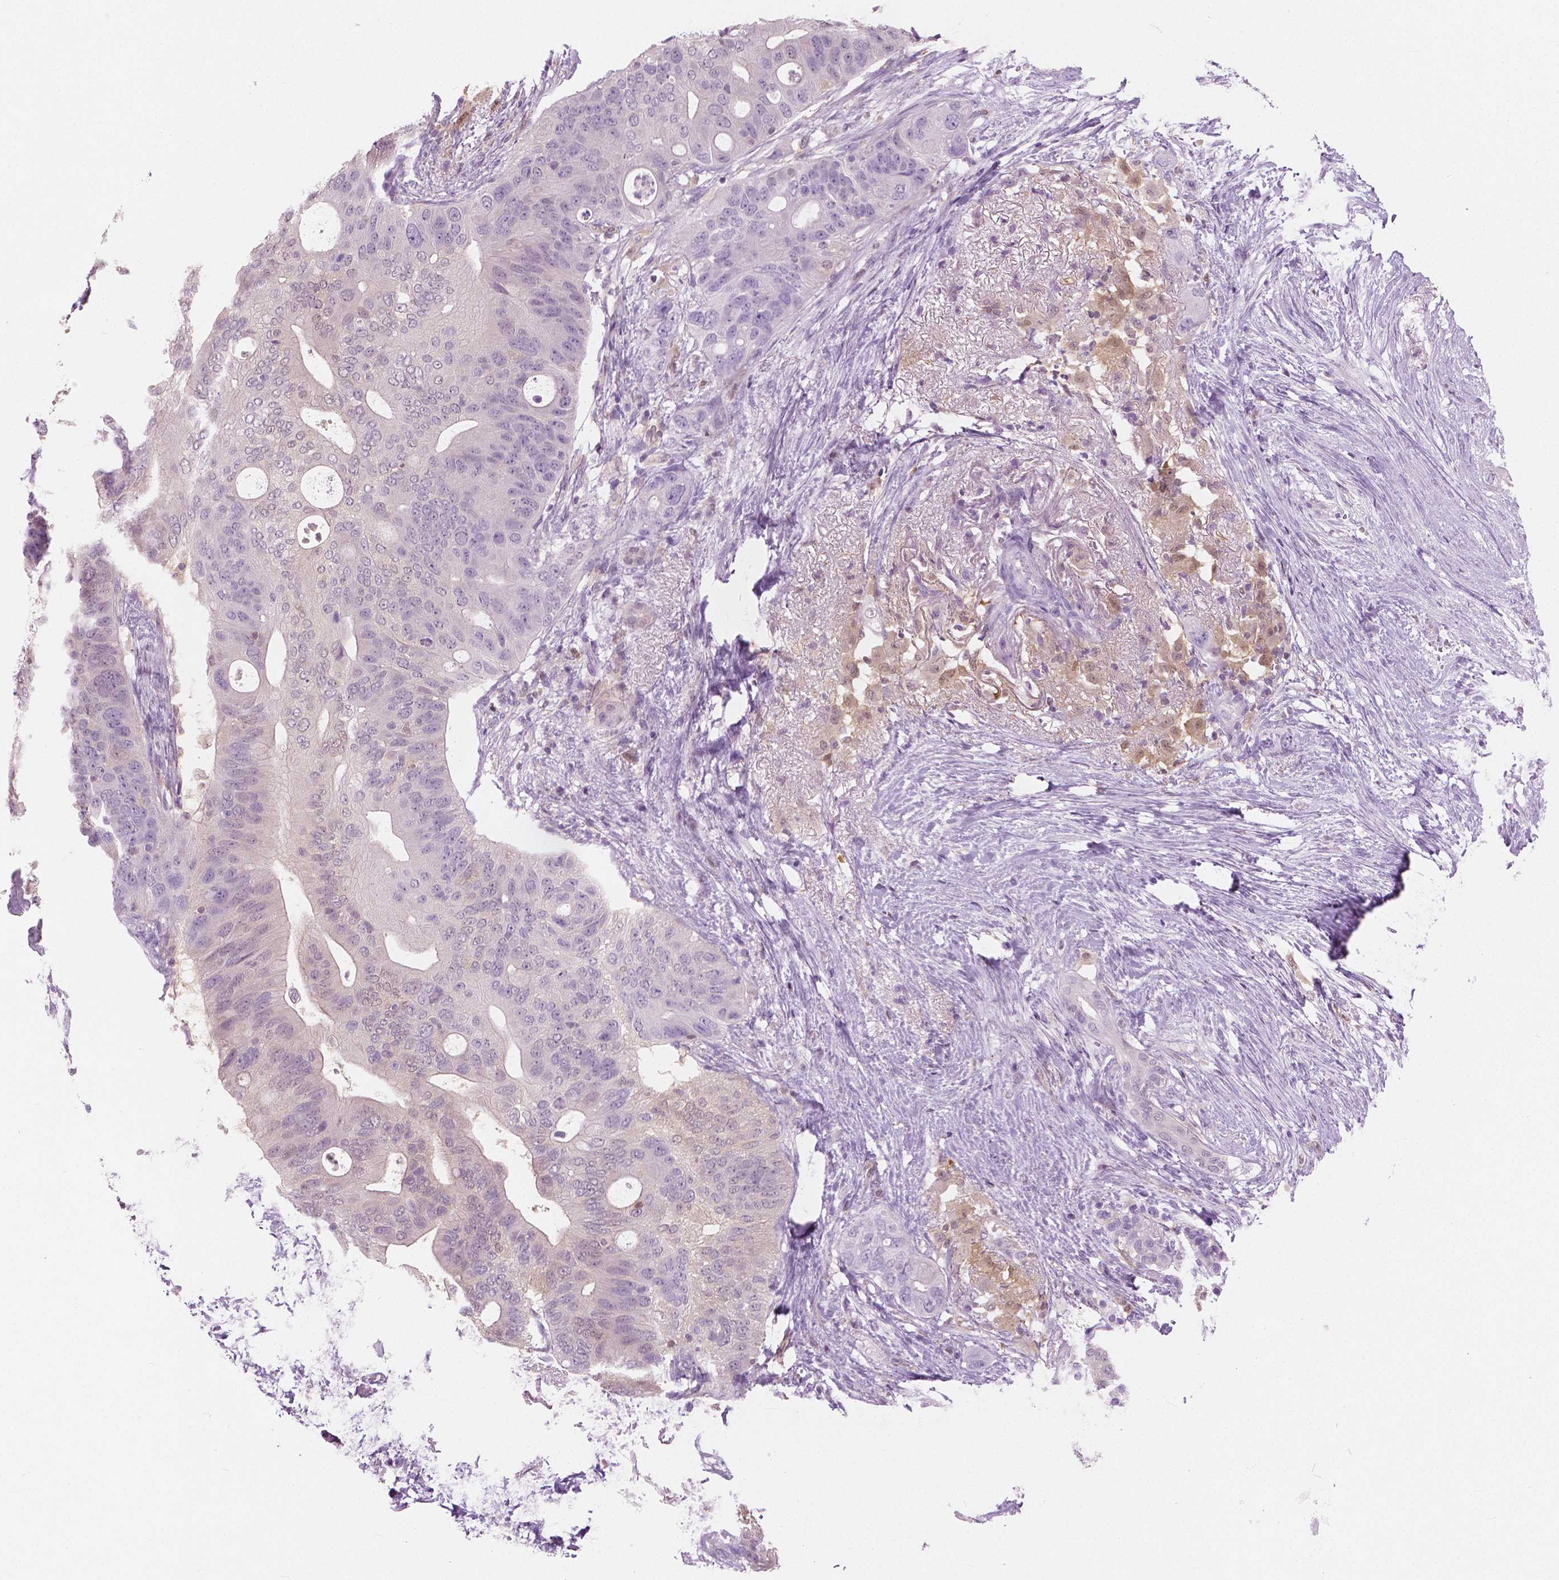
{"staining": {"intensity": "negative", "quantity": "none", "location": "none"}, "tissue": "pancreatic cancer", "cell_type": "Tumor cells", "image_type": "cancer", "snomed": [{"axis": "morphology", "description": "Adenocarcinoma, NOS"}, {"axis": "topography", "description": "Pancreas"}], "caption": "IHC photomicrograph of adenocarcinoma (pancreatic) stained for a protein (brown), which exhibits no staining in tumor cells.", "gene": "GALM", "patient": {"sex": "female", "age": 72}}